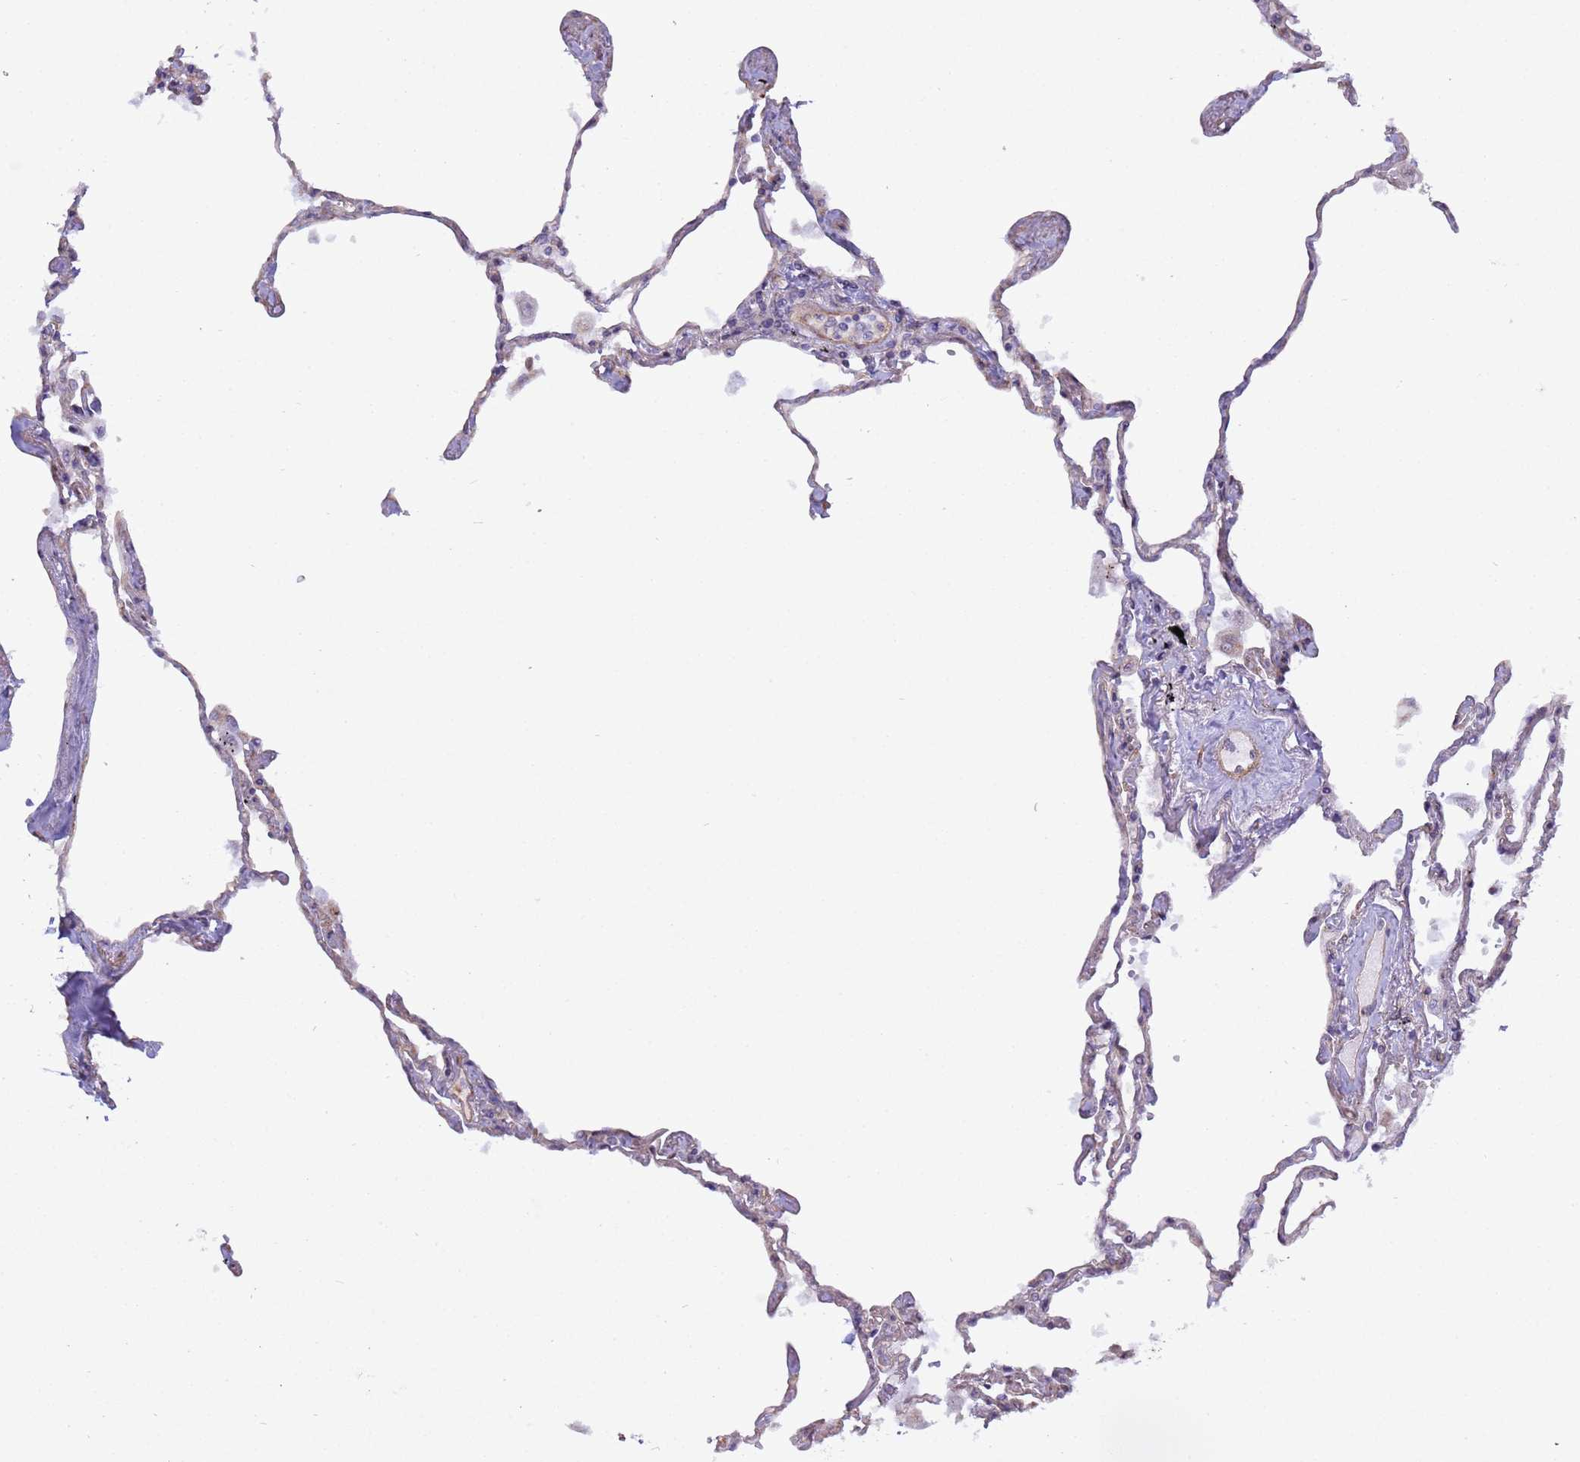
{"staining": {"intensity": "weak", "quantity": "25%-75%", "location": "cytoplasmic/membranous"}, "tissue": "lung", "cell_type": "Alveolar cells", "image_type": "normal", "snomed": [{"axis": "morphology", "description": "Normal tissue, NOS"}, {"axis": "topography", "description": "Lung"}], "caption": "High-power microscopy captured an IHC image of benign lung, revealing weak cytoplasmic/membranous positivity in about 25%-75% of alveolar cells. Immunohistochemistry (ihc) stains the protein of interest in brown and the nuclei are stained blue.", "gene": "ITGB4", "patient": {"sex": "female", "age": 67}}